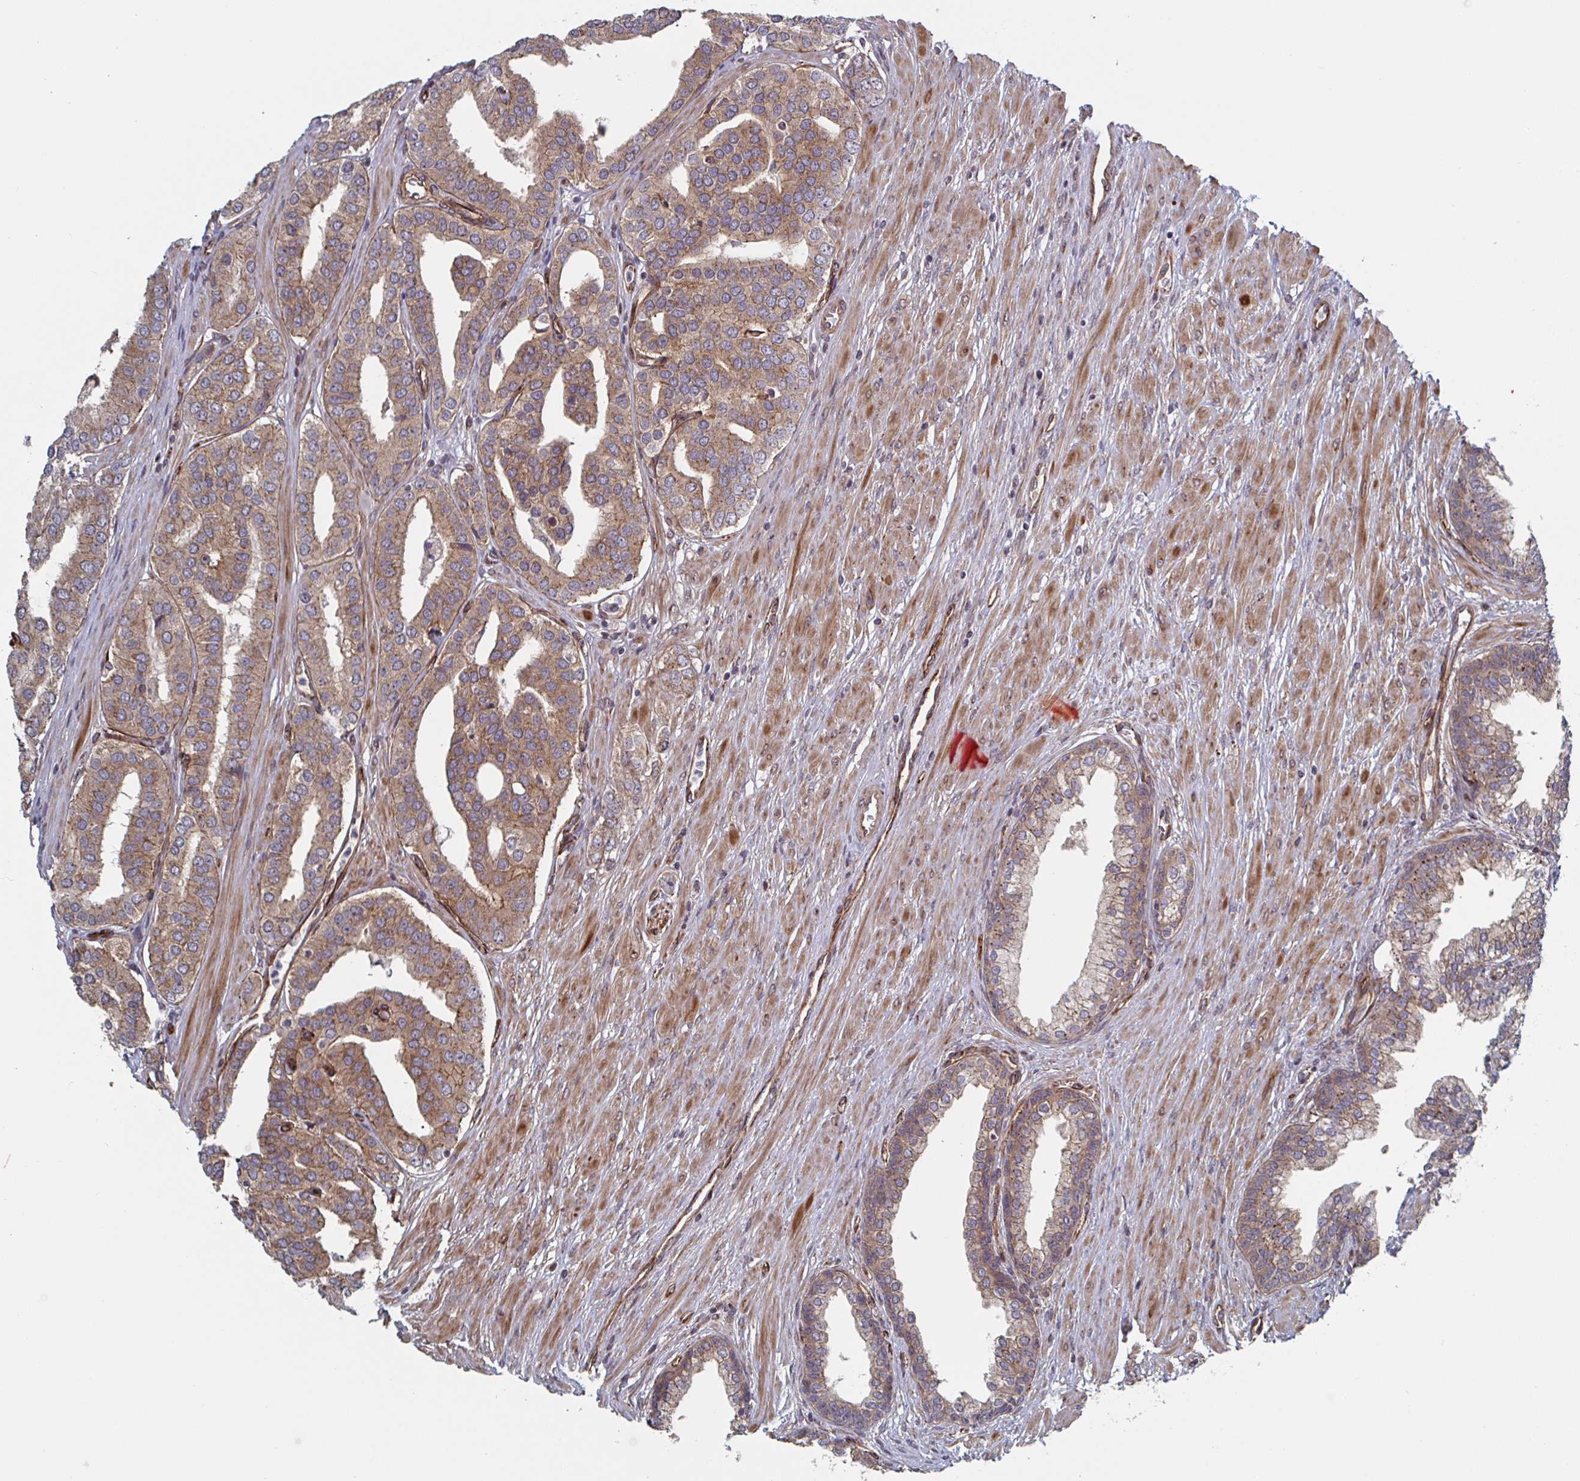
{"staining": {"intensity": "moderate", "quantity": ">75%", "location": "cytoplasmic/membranous"}, "tissue": "prostate cancer", "cell_type": "Tumor cells", "image_type": "cancer", "snomed": [{"axis": "morphology", "description": "Adenocarcinoma, High grade"}, {"axis": "topography", "description": "Prostate"}], "caption": "A histopathology image of human adenocarcinoma (high-grade) (prostate) stained for a protein reveals moderate cytoplasmic/membranous brown staining in tumor cells.", "gene": "DVL3", "patient": {"sex": "male", "age": 58}}